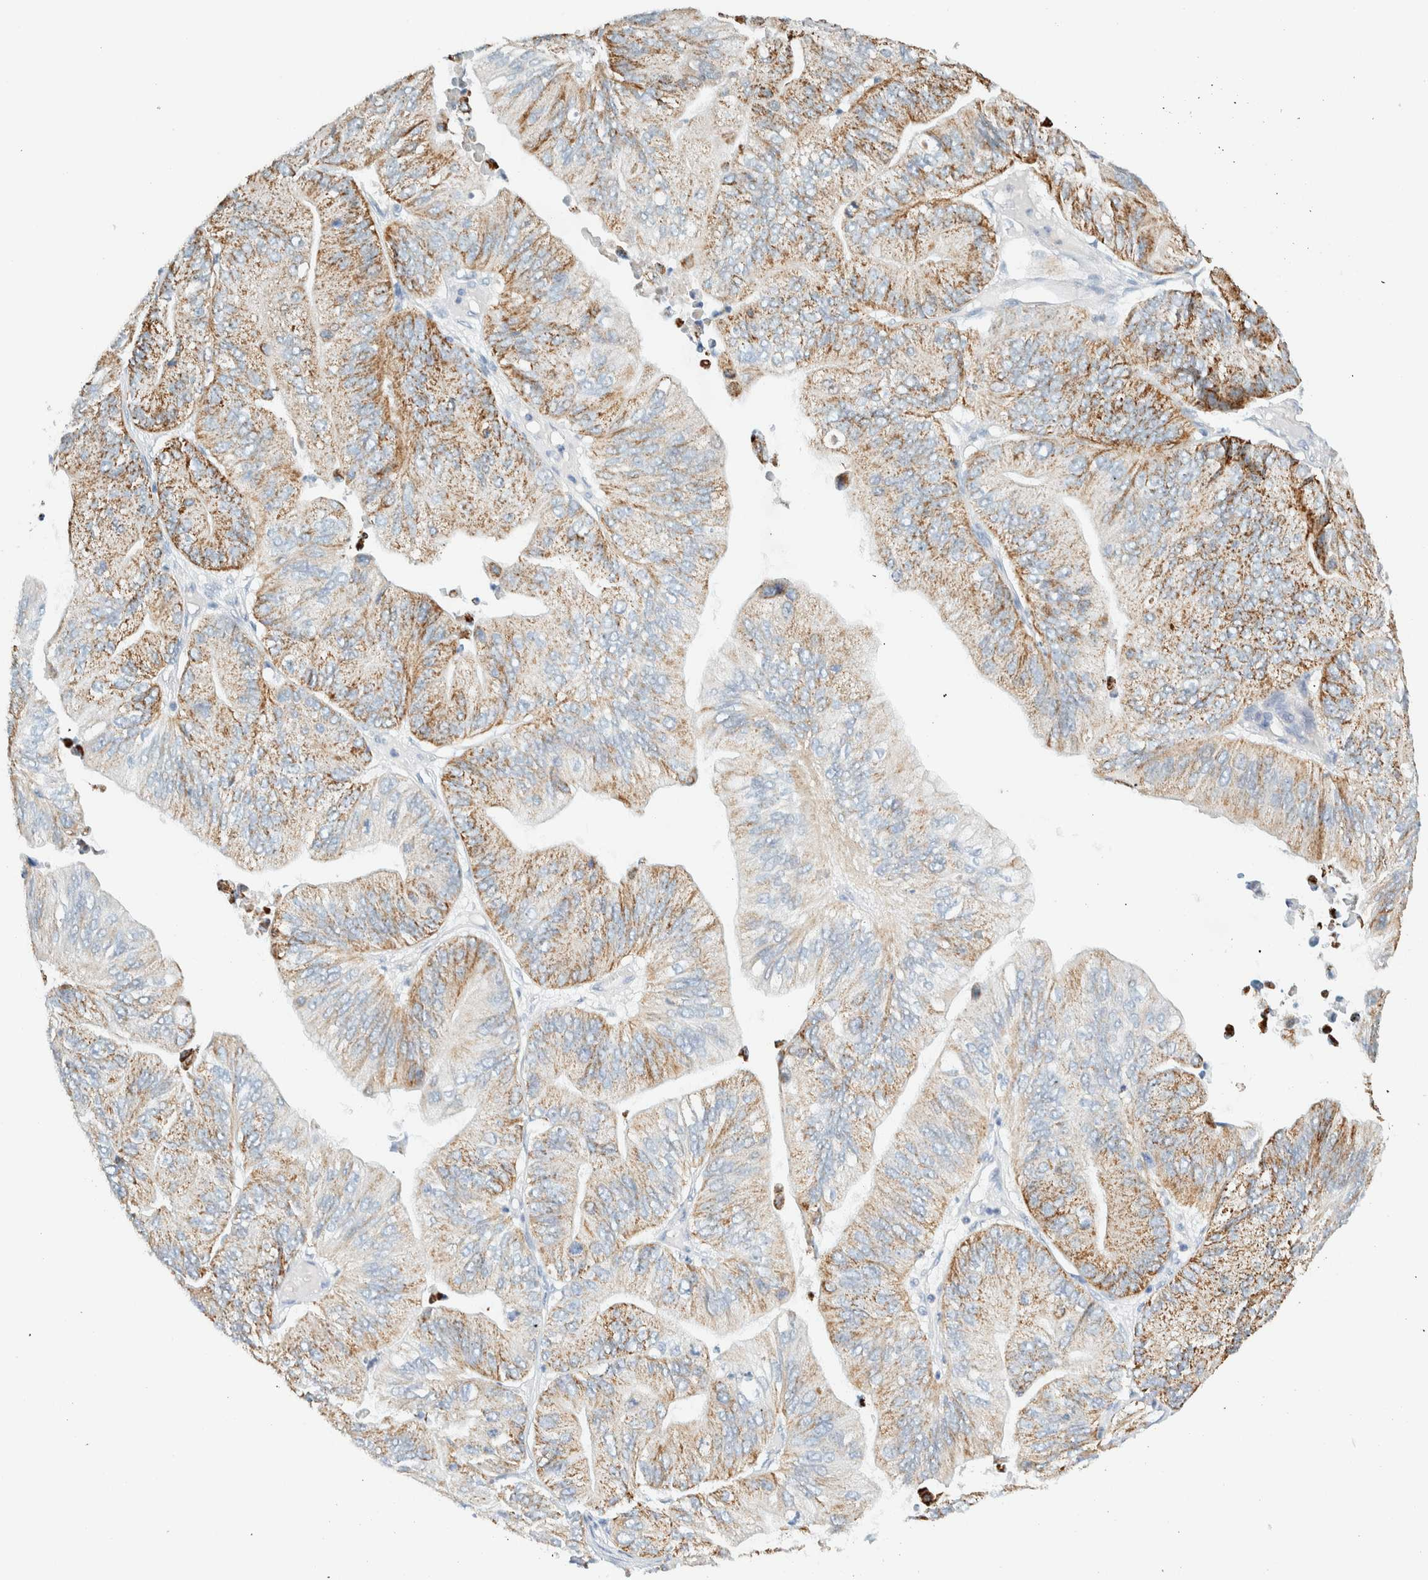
{"staining": {"intensity": "moderate", "quantity": "25%-75%", "location": "cytoplasmic/membranous"}, "tissue": "ovarian cancer", "cell_type": "Tumor cells", "image_type": "cancer", "snomed": [{"axis": "morphology", "description": "Cystadenocarcinoma, mucinous, NOS"}, {"axis": "topography", "description": "Ovary"}], "caption": "The micrograph displays immunohistochemical staining of mucinous cystadenocarcinoma (ovarian). There is moderate cytoplasmic/membranous staining is present in about 25%-75% of tumor cells. The staining was performed using DAB to visualize the protein expression in brown, while the nuclei were stained in blue with hematoxylin (Magnification: 20x).", "gene": "NDE1", "patient": {"sex": "female", "age": 61}}